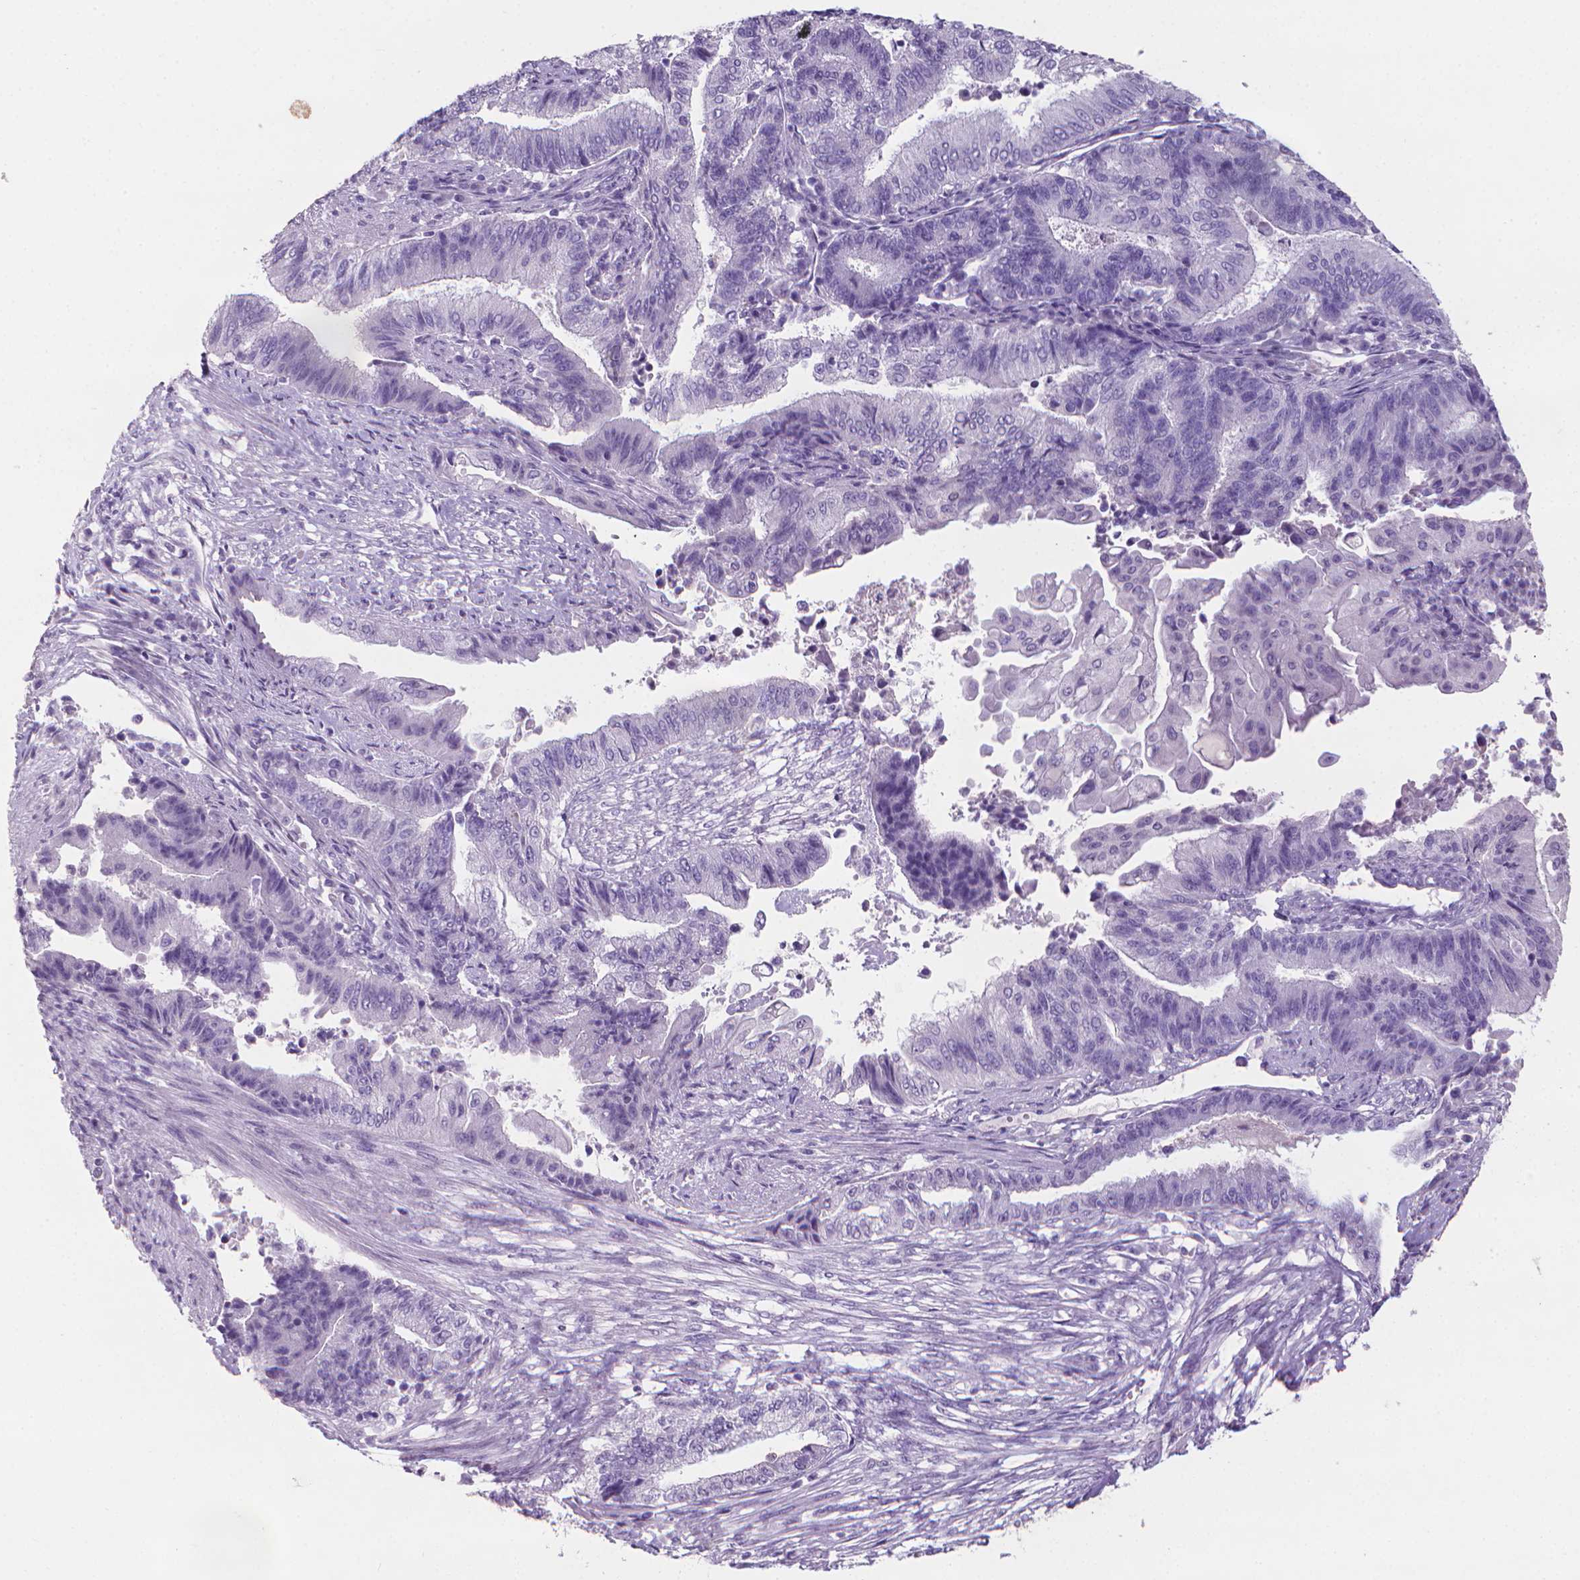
{"staining": {"intensity": "negative", "quantity": "none", "location": "none"}, "tissue": "endometrial cancer", "cell_type": "Tumor cells", "image_type": "cancer", "snomed": [{"axis": "morphology", "description": "Adenocarcinoma, NOS"}, {"axis": "topography", "description": "Uterus"}, {"axis": "topography", "description": "Endometrium"}], "caption": "Endometrial cancer was stained to show a protein in brown. There is no significant staining in tumor cells.", "gene": "XPNPEP2", "patient": {"sex": "female", "age": 54}}